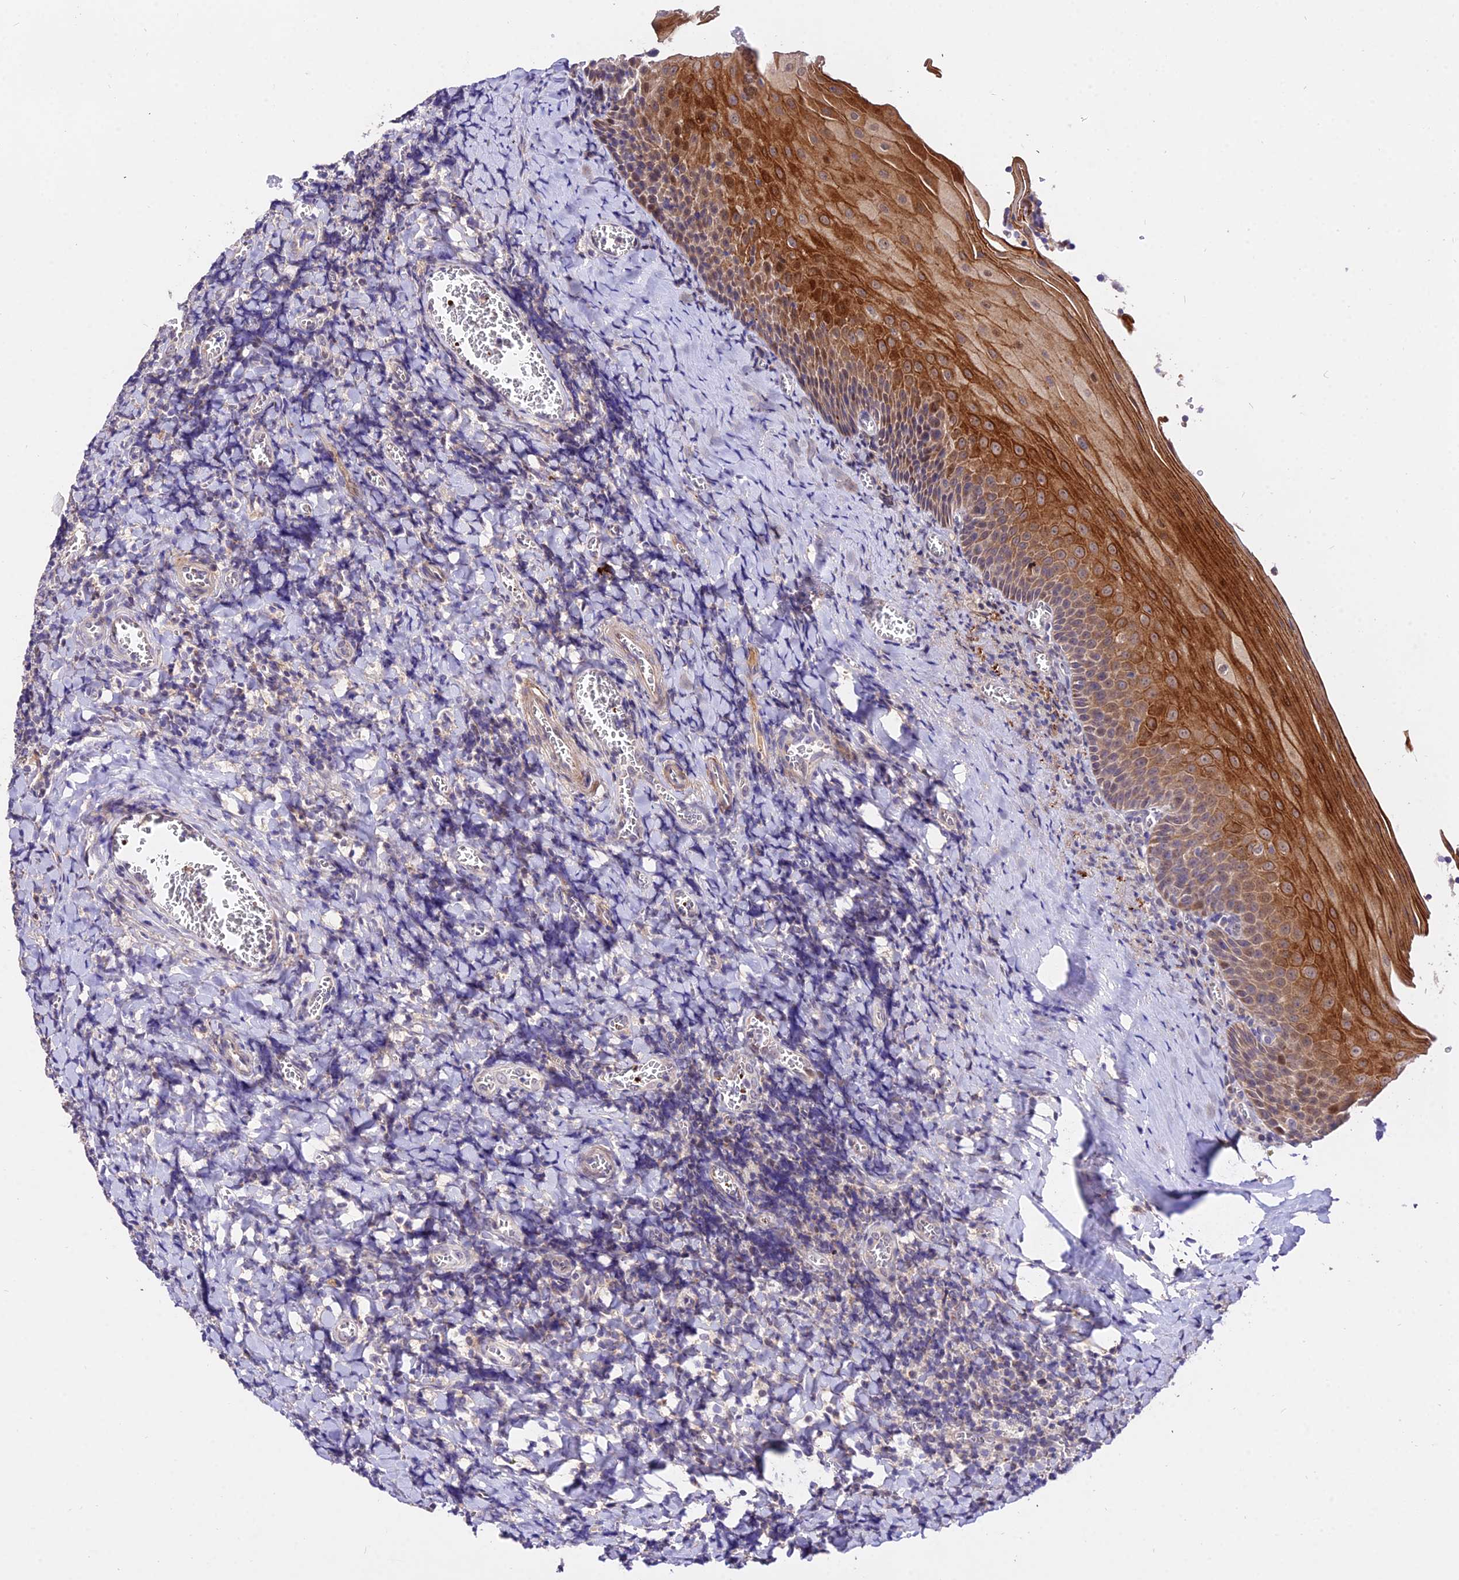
{"staining": {"intensity": "moderate", "quantity": "<25%", "location": "cytoplasmic/membranous"}, "tissue": "tonsil", "cell_type": "Germinal center cells", "image_type": "normal", "snomed": [{"axis": "morphology", "description": "Normal tissue, NOS"}, {"axis": "topography", "description": "Tonsil"}], "caption": "The immunohistochemical stain shows moderate cytoplasmic/membranous positivity in germinal center cells of unremarkable tonsil.", "gene": "WDR5B", "patient": {"sex": "male", "age": 27}}